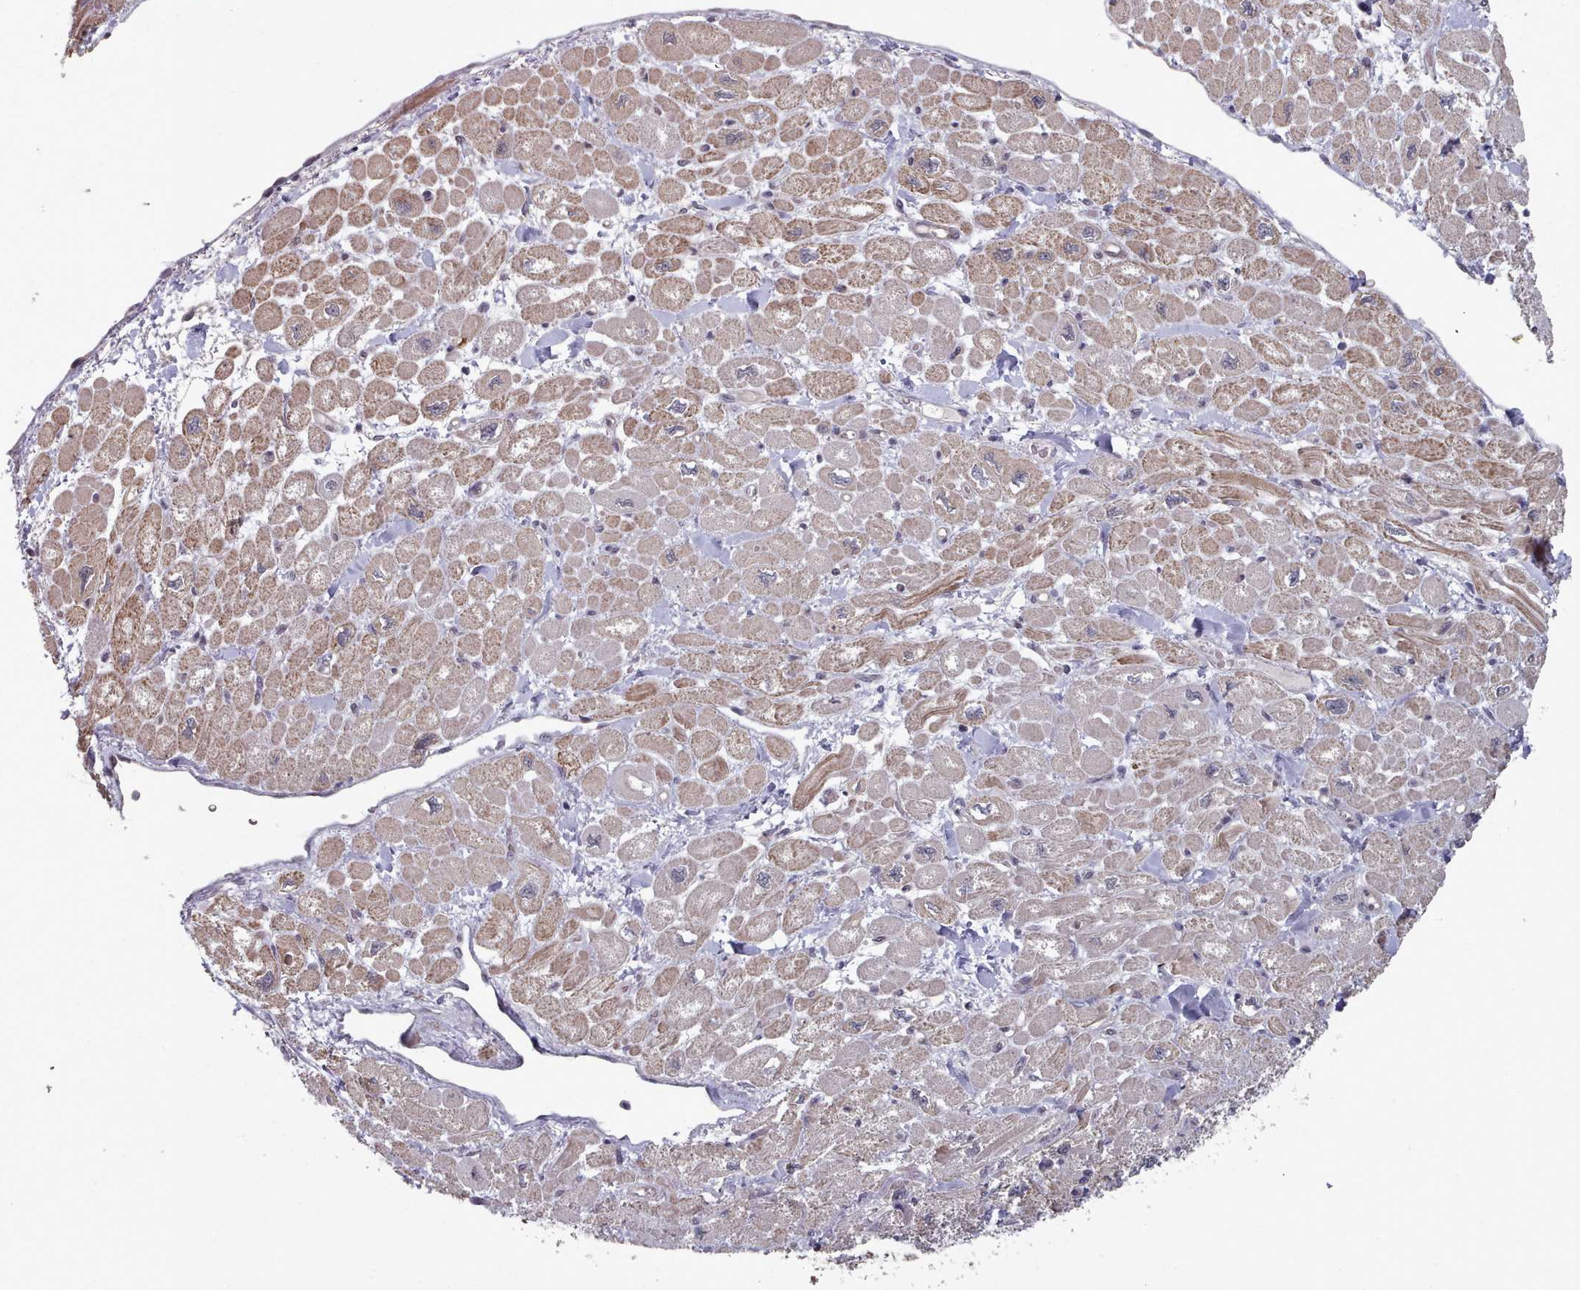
{"staining": {"intensity": "weak", "quantity": "25%-75%", "location": "cytoplasmic/membranous"}, "tissue": "heart muscle", "cell_type": "Cardiomyocytes", "image_type": "normal", "snomed": [{"axis": "morphology", "description": "Normal tissue, NOS"}, {"axis": "topography", "description": "Heart"}], "caption": "Immunohistochemistry (IHC) (DAB) staining of normal human heart muscle displays weak cytoplasmic/membranous protein positivity in about 25%-75% of cardiomyocytes.", "gene": "HYAL3", "patient": {"sex": "male", "age": 65}}